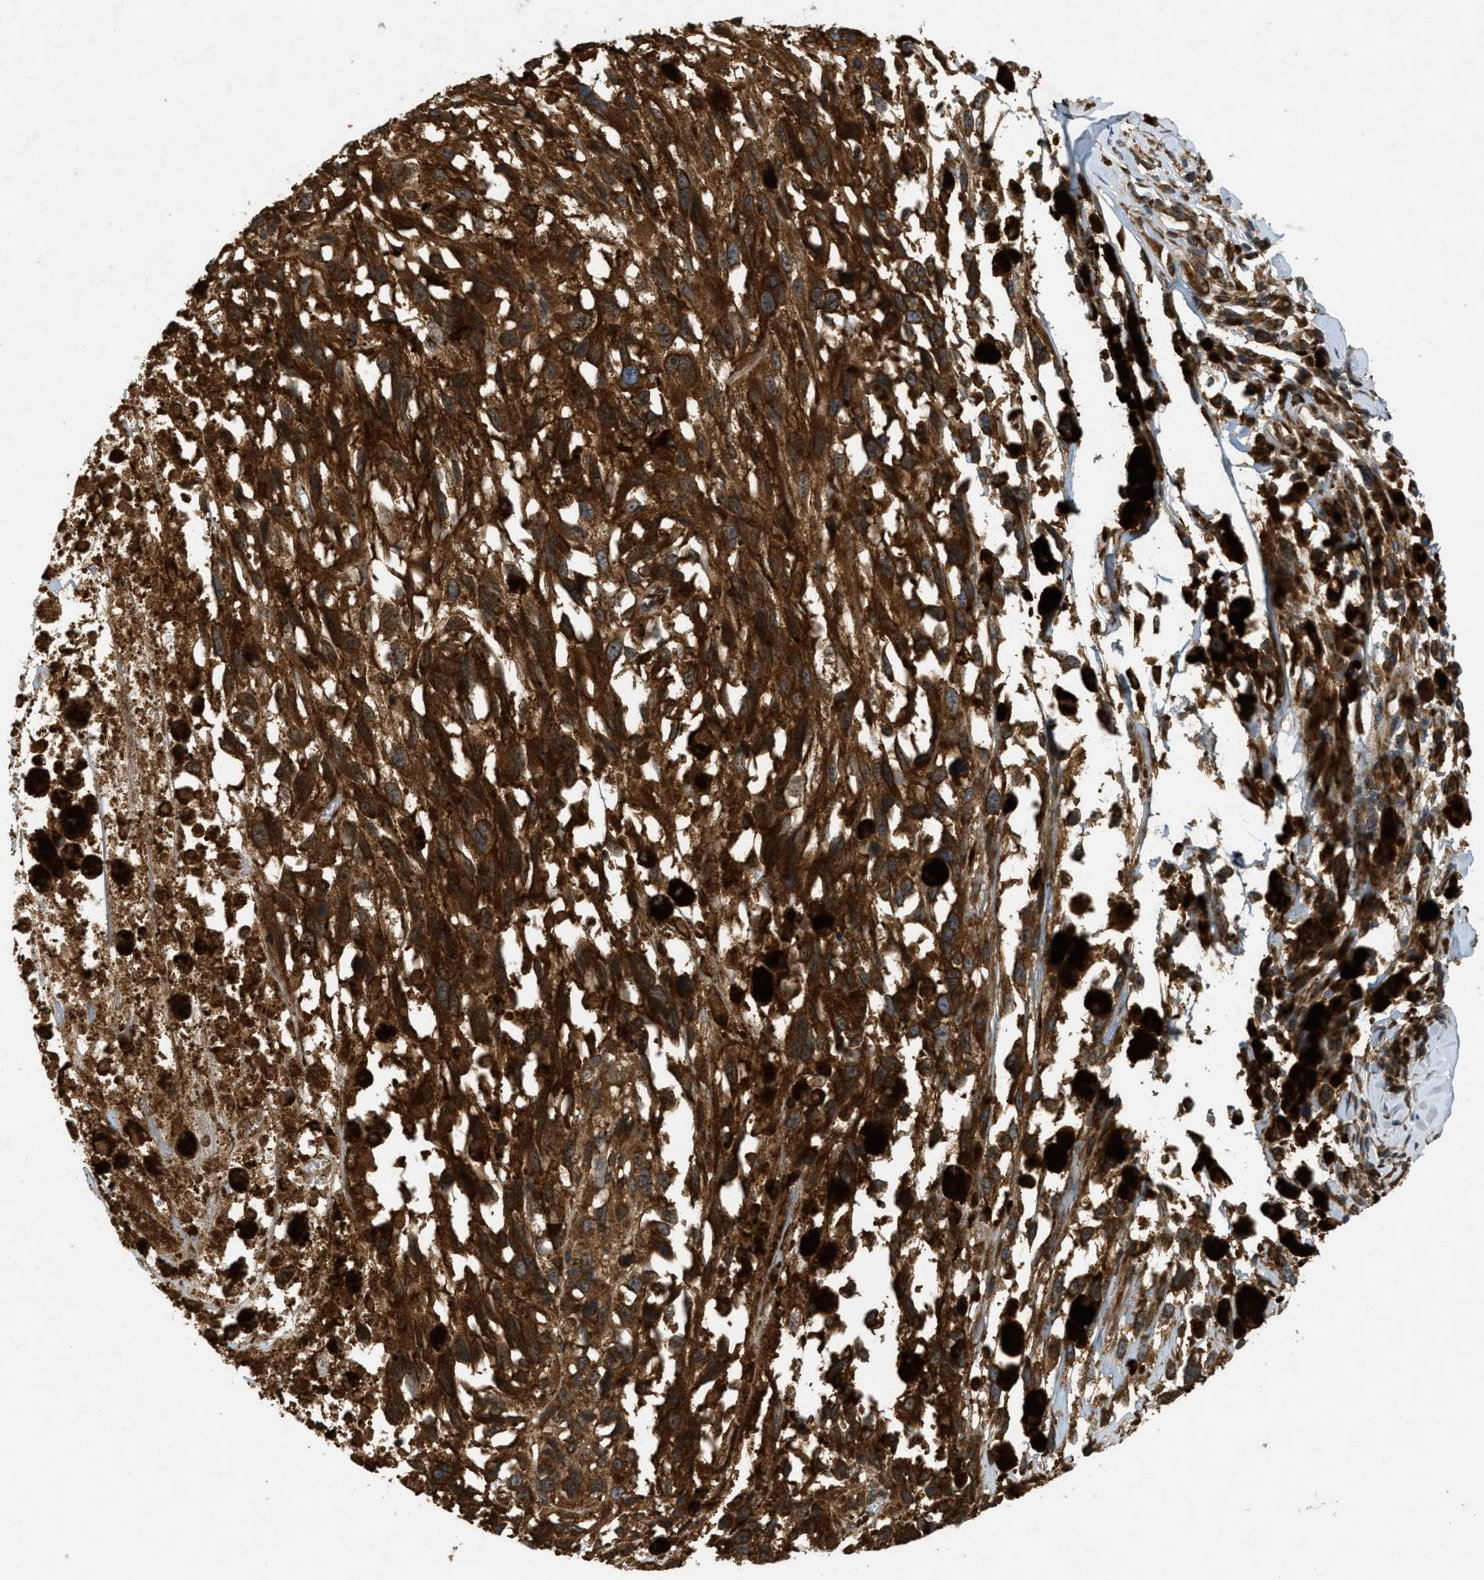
{"staining": {"intensity": "strong", "quantity": ">75%", "location": "cytoplasmic/membranous"}, "tissue": "melanoma", "cell_type": "Tumor cells", "image_type": "cancer", "snomed": [{"axis": "morphology", "description": "Malignant melanoma, Metastatic site"}, {"axis": "topography", "description": "Lymph node"}], "caption": "Approximately >75% of tumor cells in human melanoma exhibit strong cytoplasmic/membranous protein expression as visualized by brown immunohistochemical staining.", "gene": "PCDH18", "patient": {"sex": "male", "age": 59}}